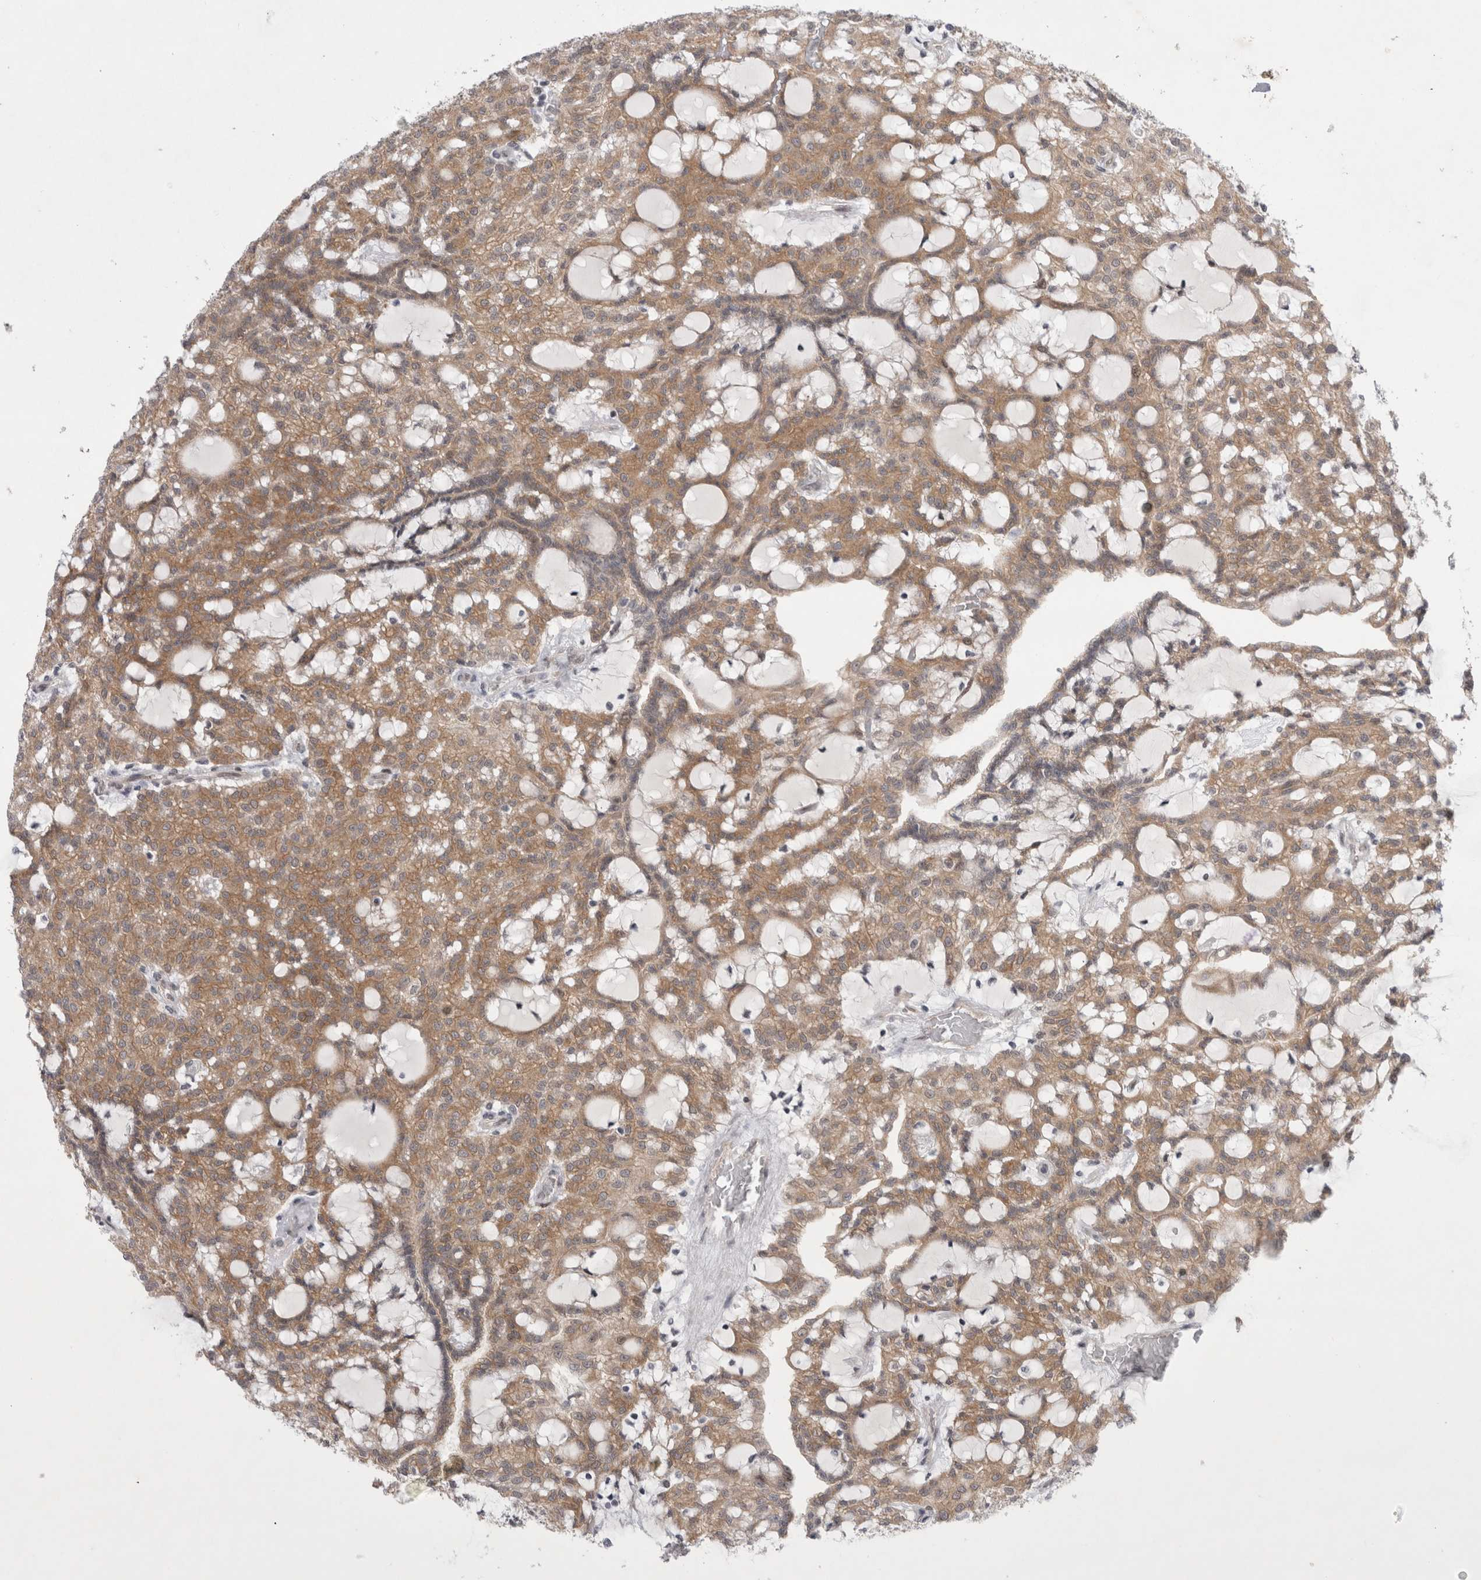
{"staining": {"intensity": "moderate", "quantity": ">75%", "location": "cytoplasmic/membranous"}, "tissue": "renal cancer", "cell_type": "Tumor cells", "image_type": "cancer", "snomed": [{"axis": "morphology", "description": "Adenocarcinoma, NOS"}, {"axis": "topography", "description": "Kidney"}], "caption": "The photomicrograph displays immunohistochemical staining of renal cancer (adenocarcinoma). There is moderate cytoplasmic/membranous positivity is appreciated in about >75% of tumor cells.", "gene": "WIPF2", "patient": {"sex": "male", "age": 63}}